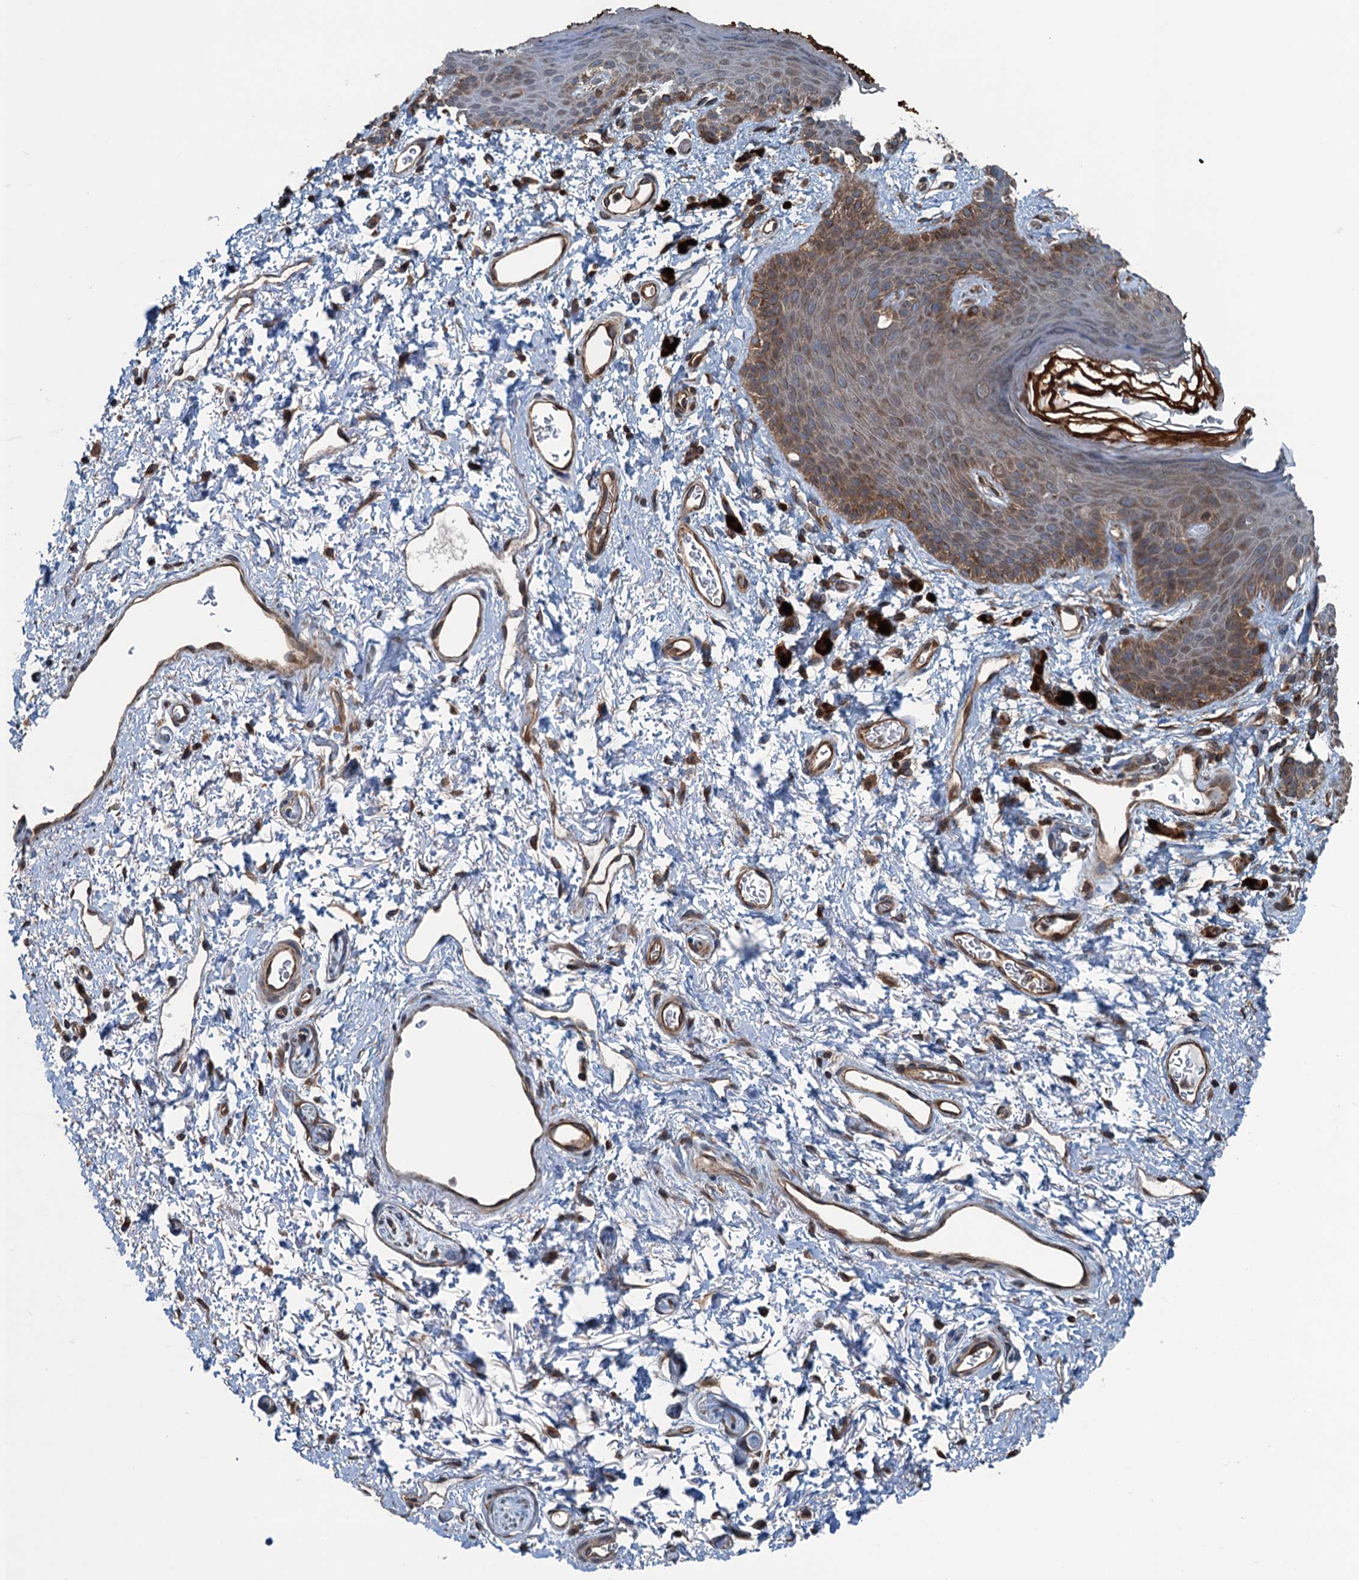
{"staining": {"intensity": "moderate", "quantity": "25%-75%", "location": "cytoplasmic/membranous"}, "tissue": "skin", "cell_type": "Epidermal cells", "image_type": "normal", "snomed": [{"axis": "morphology", "description": "Normal tissue, NOS"}, {"axis": "topography", "description": "Anal"}], "caption": "A histopathology image of human skin stained for a protein displays moderate cytoplasmic/membranous brown staining in epidermal cells. The protein of interest is stained brown, and the nuclei are stained in blue (DAB (3,3'-diaminobenzidine) IHC with brightfield microscopy, high magnification).", "gene": "TRAPPC8", "patient": {"sex": "female", "age": 46}}